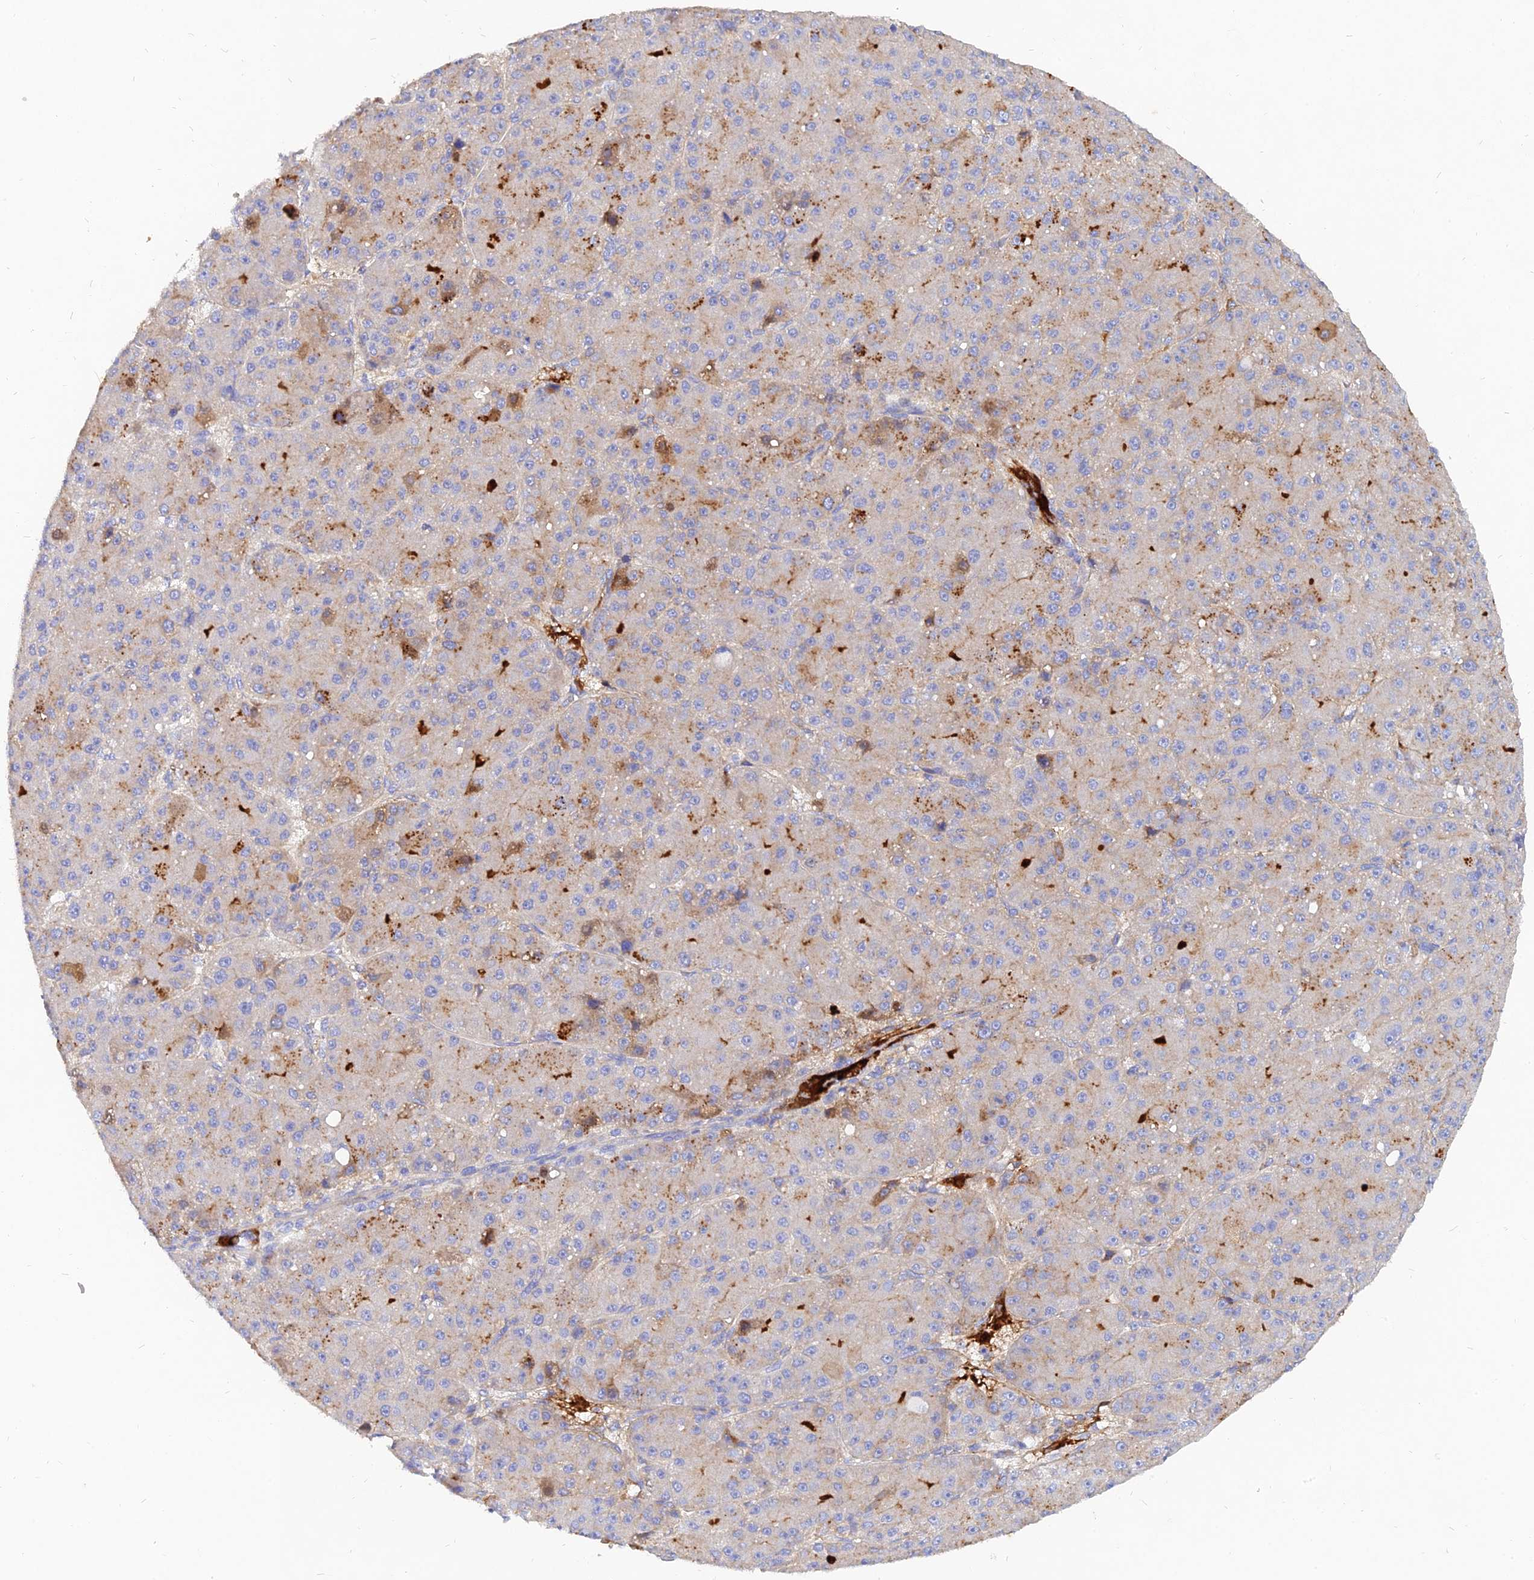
{"staining": {"intensity": "moderate", "quantity": "<25%", "location": "cytoplasmic/membranous"}, "tissue": "liver cancer", "cell_type": "Tumor cells", "image_type": "cancer", "snomed": [{"axis": "morphology", "description": "Carcinoma, Hepatocellular, NOS"}, {"axis": "topography", "description": "Liver"}], "caption": "Liver cancer (hepatocellular carcinoma) stained with immunohistochemistry (IHC) demonstrates moderate cytoplasmic/membranous expression in about <25% of tumor cells. The staining was performed using DAB to visualize the protein expression in brown, while the nuclei were stained in blue with hematoxylin (Magnification: 20x).", "gene": "MROH1", "patient": {"sex": "male", "age": 67}}